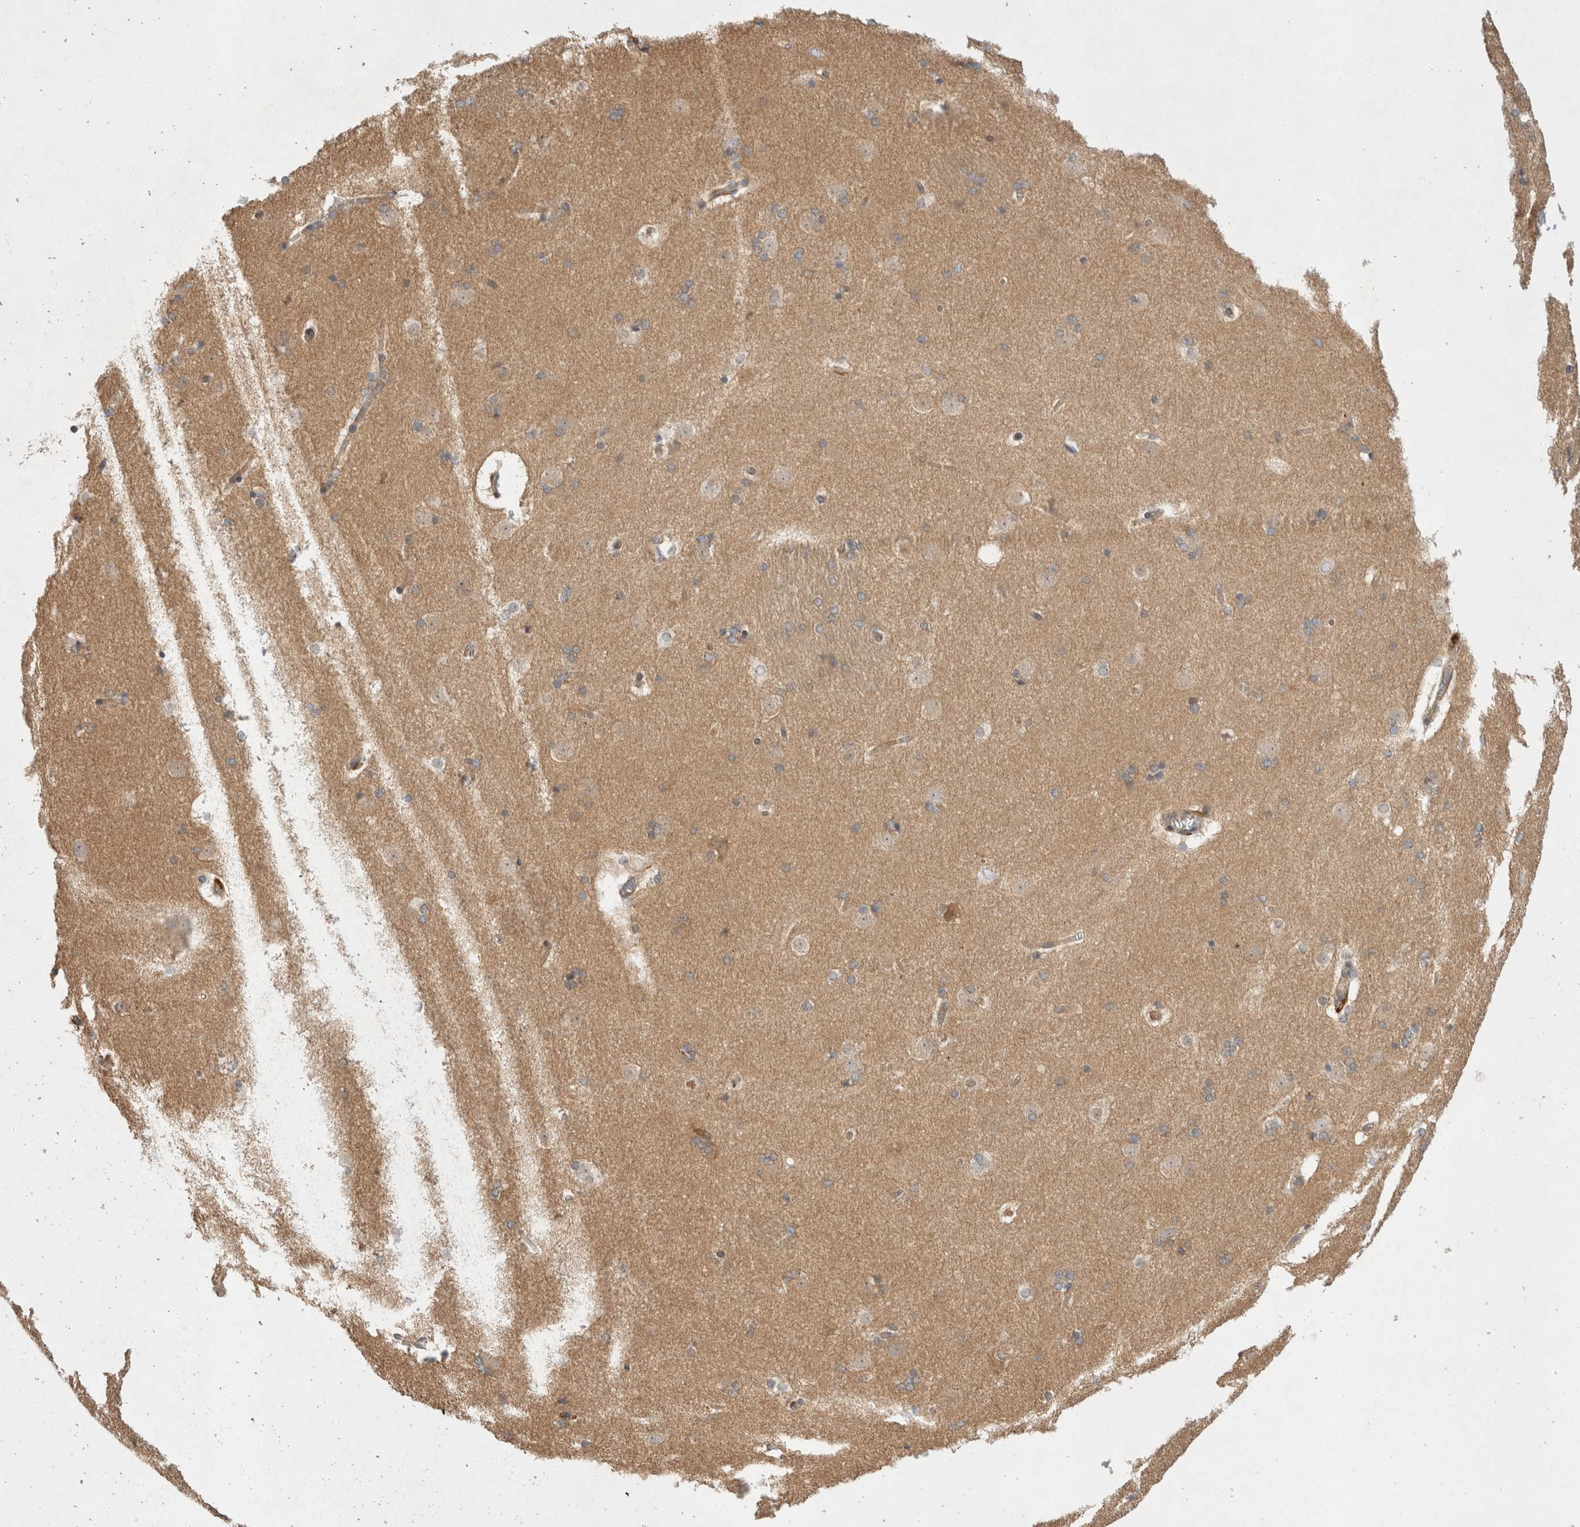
{"staining": {"intensity": "negative", "quantity": "none", "location": "none"}, "tissue": "caudate", "cell_type": "Glial cells", "image_type": "normal", "snomed": [{"axis": "morphology", "description": "Normal tissue, NOS"}, {"axis": "topography", "description": "Lateral ventricle wall"}], "caption": "Protein analysis of unremarkable caudate reveals no significant expression in glial cells. The staining was performed using DAB to visualize the protein expression in brown, while the nuclei were stained in blue with hematoxylin (Magnification: 20x).", "gene": "CDCA7L", "patient": {"sex": "female", "age": 19}}